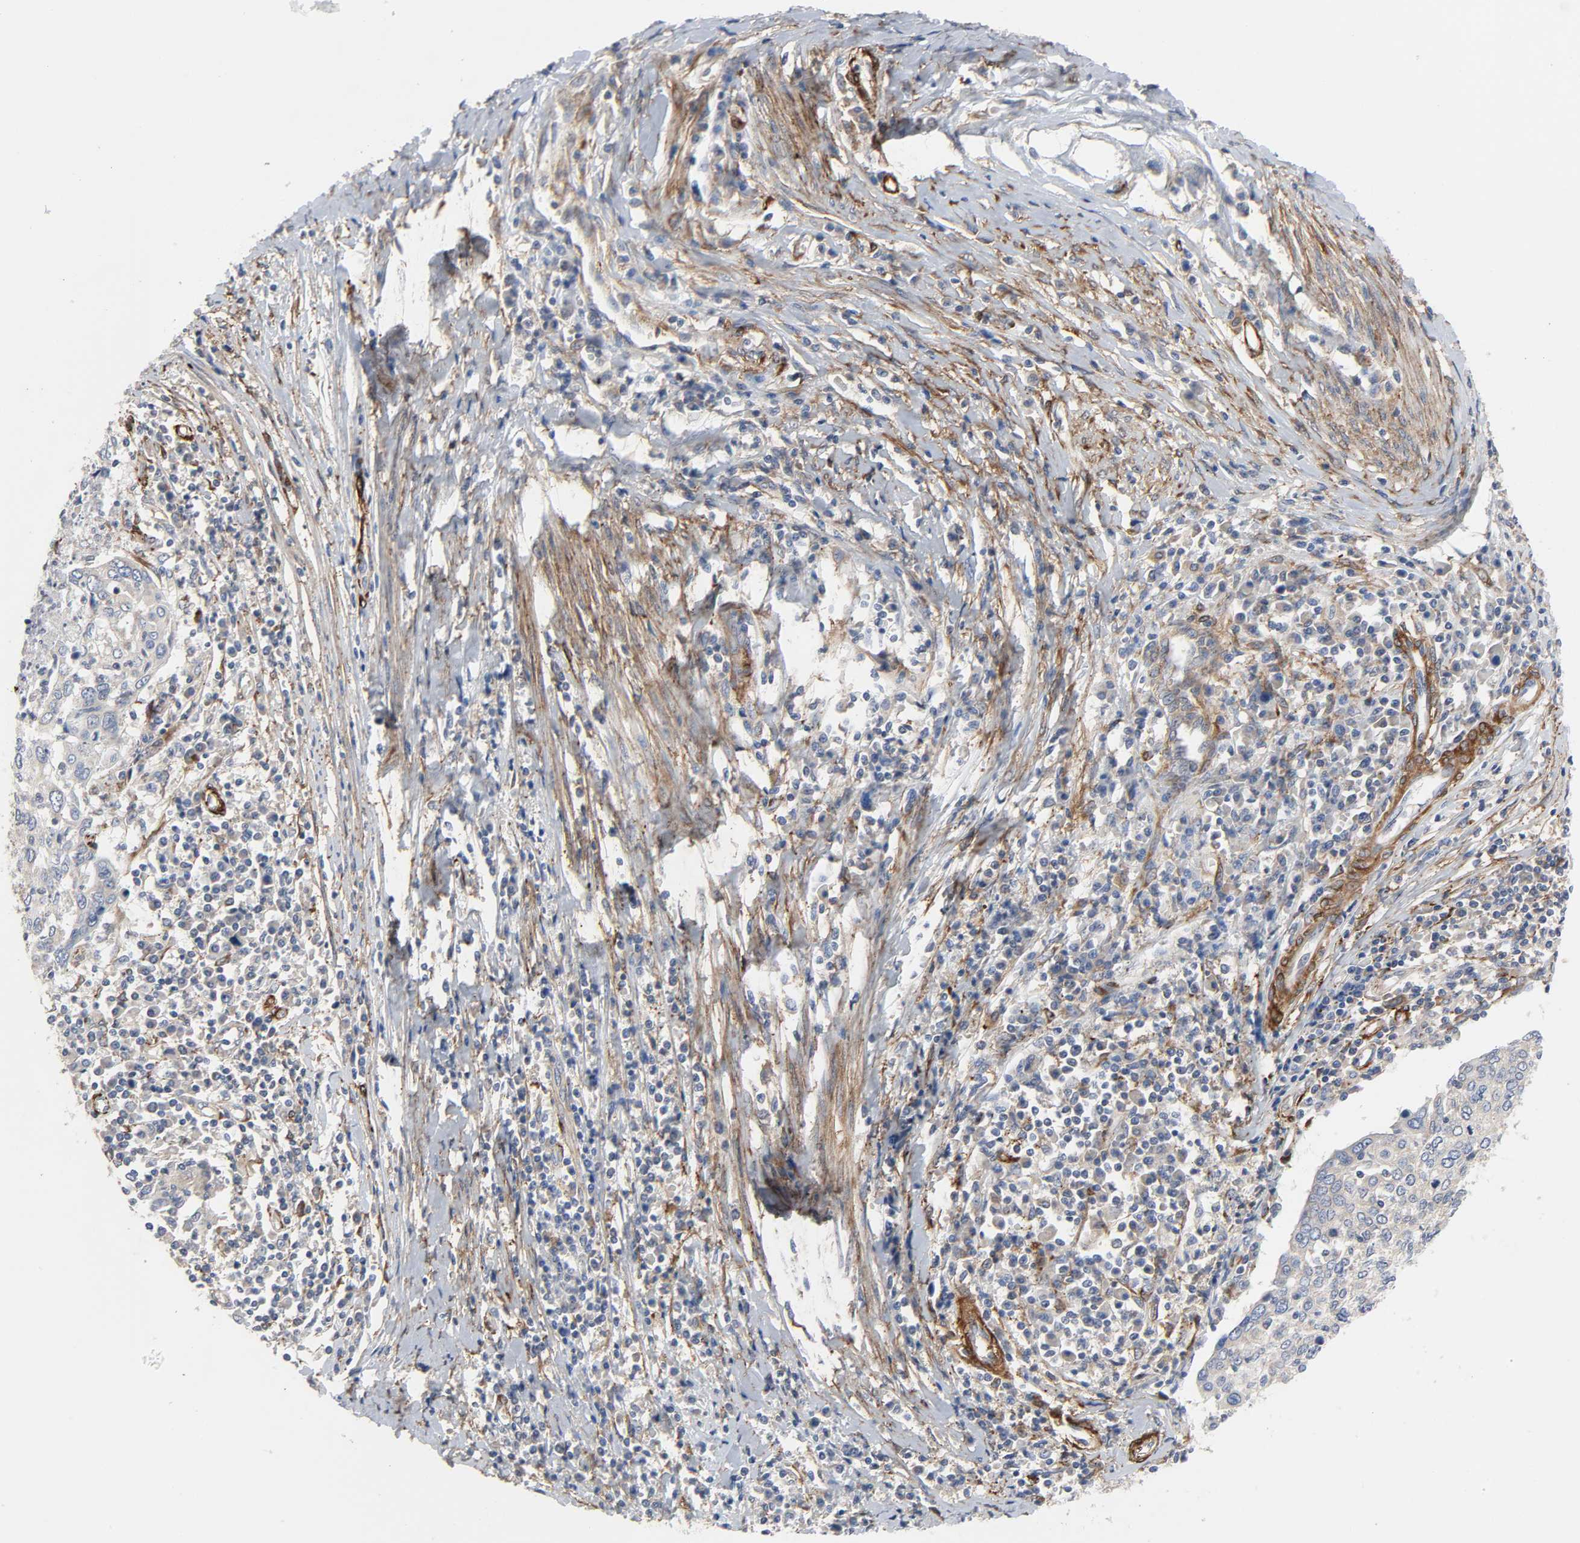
{"staining": {"intensity": "negative", "quantity": "none", "location": "none"}, "tissue": "cervical cancer", "cell_type": "Tumor cells", "image_type": "cancer", "snomed": [{"axis": "morphology", "description": "Squamous cell carcinoma, NOS"}, {"axis": "topography", "description": "Cervix"}], "caption": "Tumor cells show no significant expression in cervical cancer (squamous cell carcinoma). (DAB (3,3'-diaminobenzidine) immunohistochemistry with hematoxylin counter stain).", "gene": "ARHGAP1", "patient": {"sex": "female", "age": 40}}